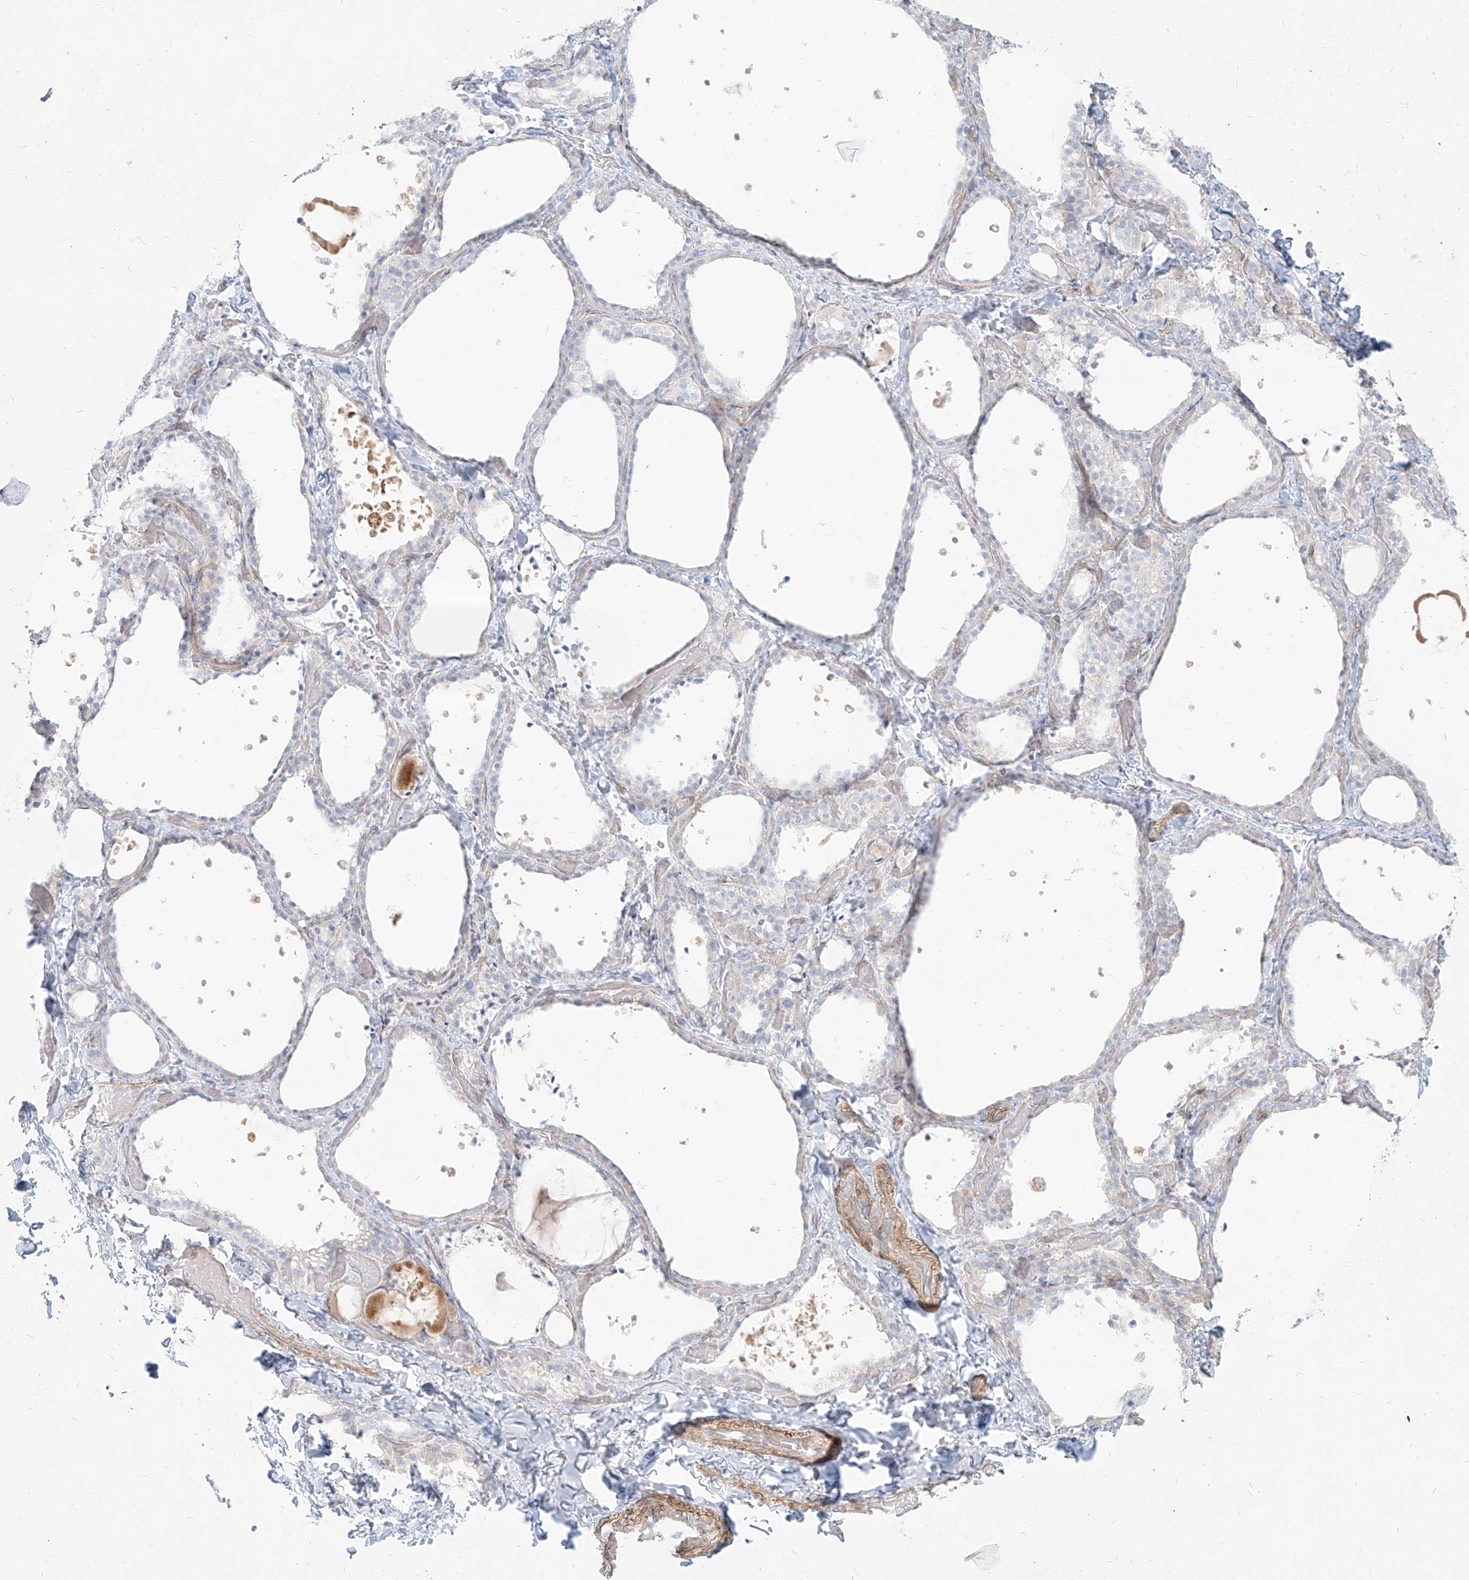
{"staining": {"intensity": "negative", "quantity": "none", "location": "none"}, "tissue": "thyroid gland", "cell_type": "Glandular cells", "image_type": "normal", "snomed": [{"axis": "morphology", "description": "Normal tissue, NOS"}, {"axis": "topography", "description": "Thyroid gland"}], "caption": "Immunohistochemical staining of benign thyroid gland displays no significant expression in glandular cells. (DAB (3,3'-diaminobenzidine) immunohistochemistry (IHC) visualized using brightfield microscopy, high magnification).", "gene": "ITPKB", "patient": {"sex": "female", "age": 44}}